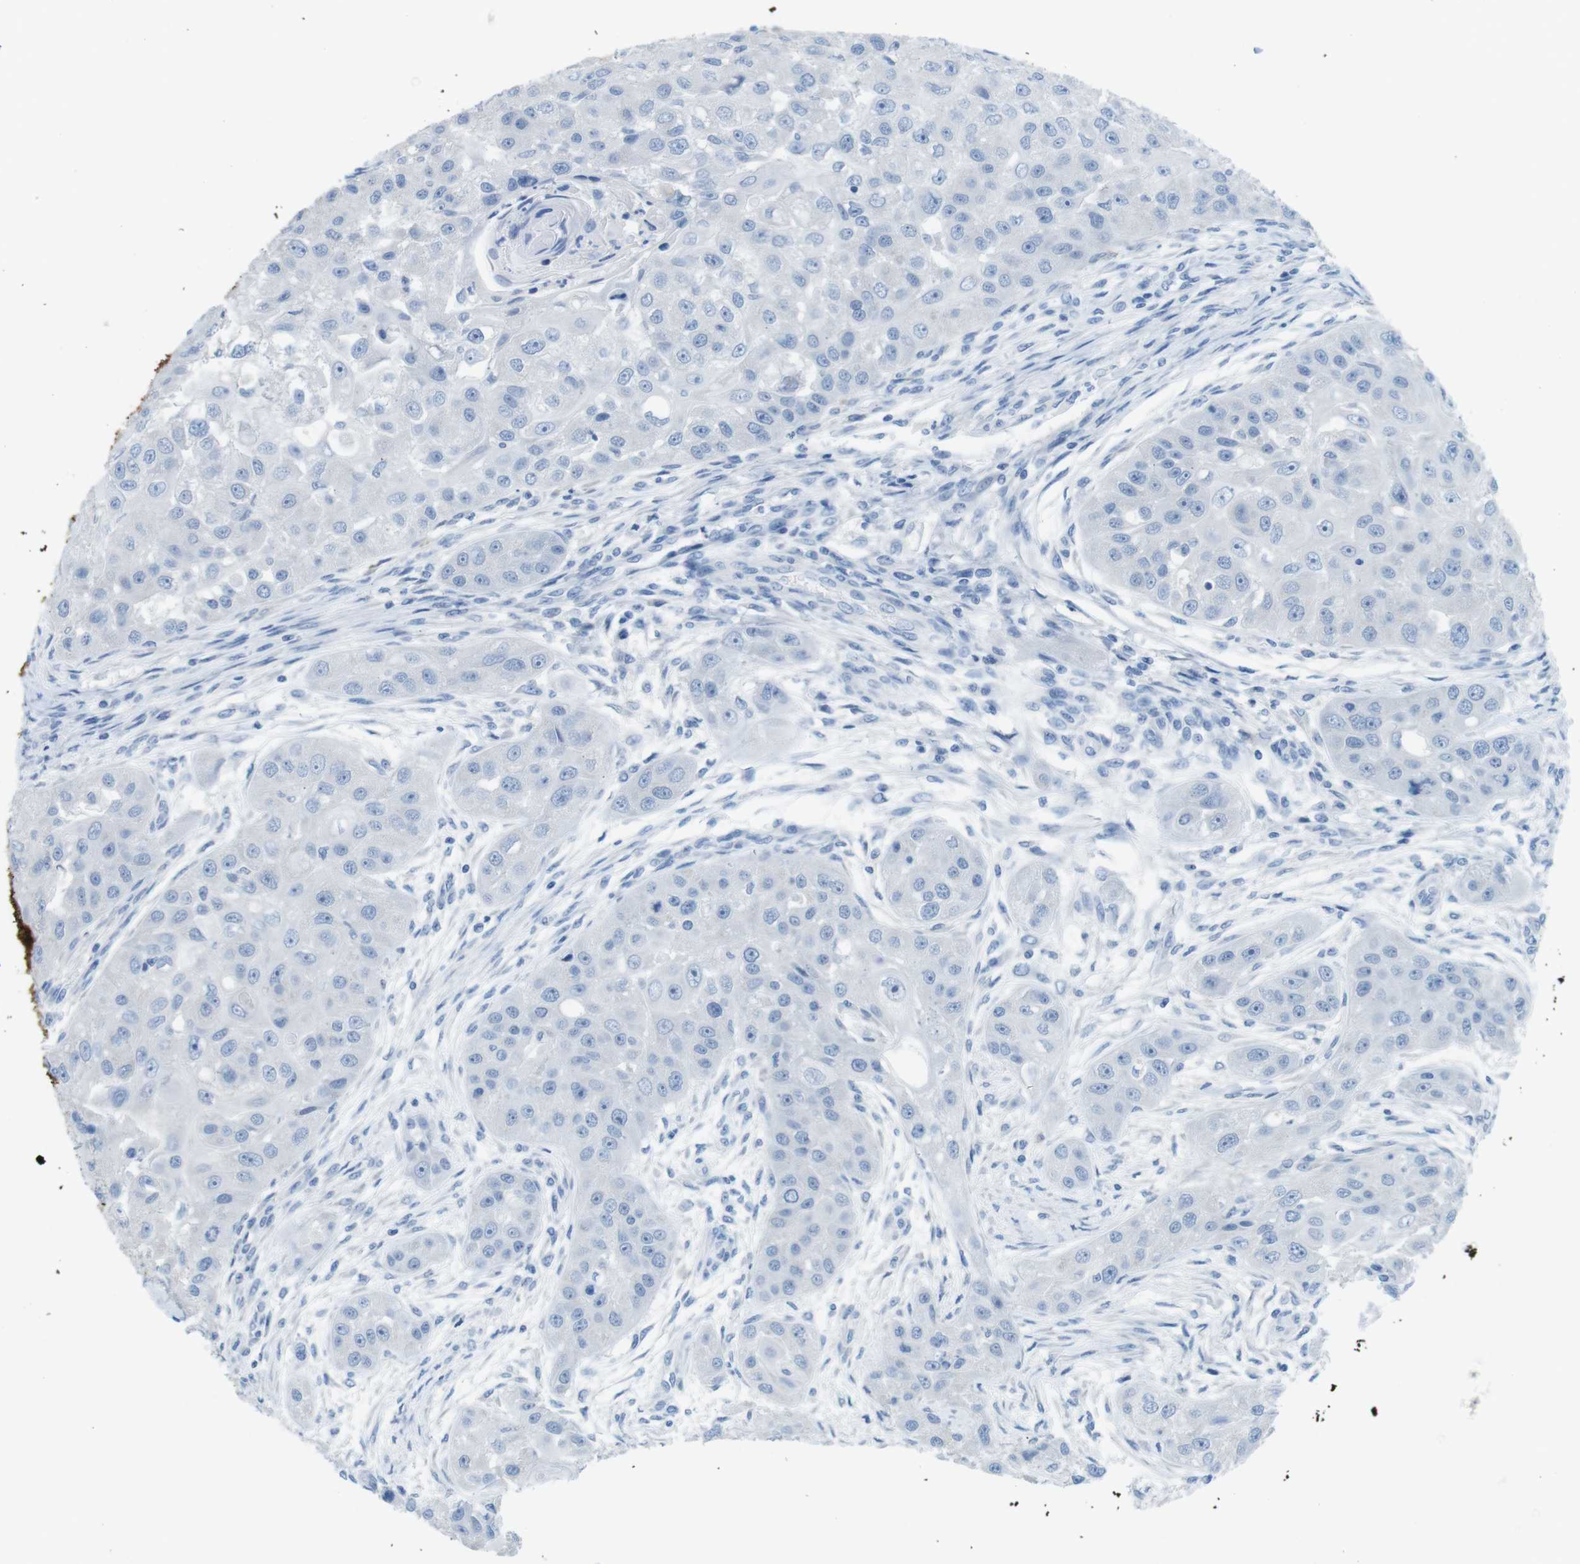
{"staining": {"intensity": "negative", "quantity": "none", "location": "none"}, "tissue": "head and neck cancer", "cell_type": "Tumor cells", "image_type": "cancer", "snomed": [{"axis": "morphology", "description": "Normal tissue, NOS"}, {"axis": "morphology", "description": "Squamous cell carcinoma, NOS"}, {"axis": "topography", "description": "Skeletal muscle"}, {"axis": "topography", "description": "Head-Neck"}], "caption": "Immunohistochemical staining of human head and neck cancer demonstrates no significant positivity in tumor cells. Brightfield microscopy of IHC stained with DAB (brown) and hematoxylin (blue), captured at high magnification.", "gene": "GAP43", "patient": {"sex": "male", "age": 51}}